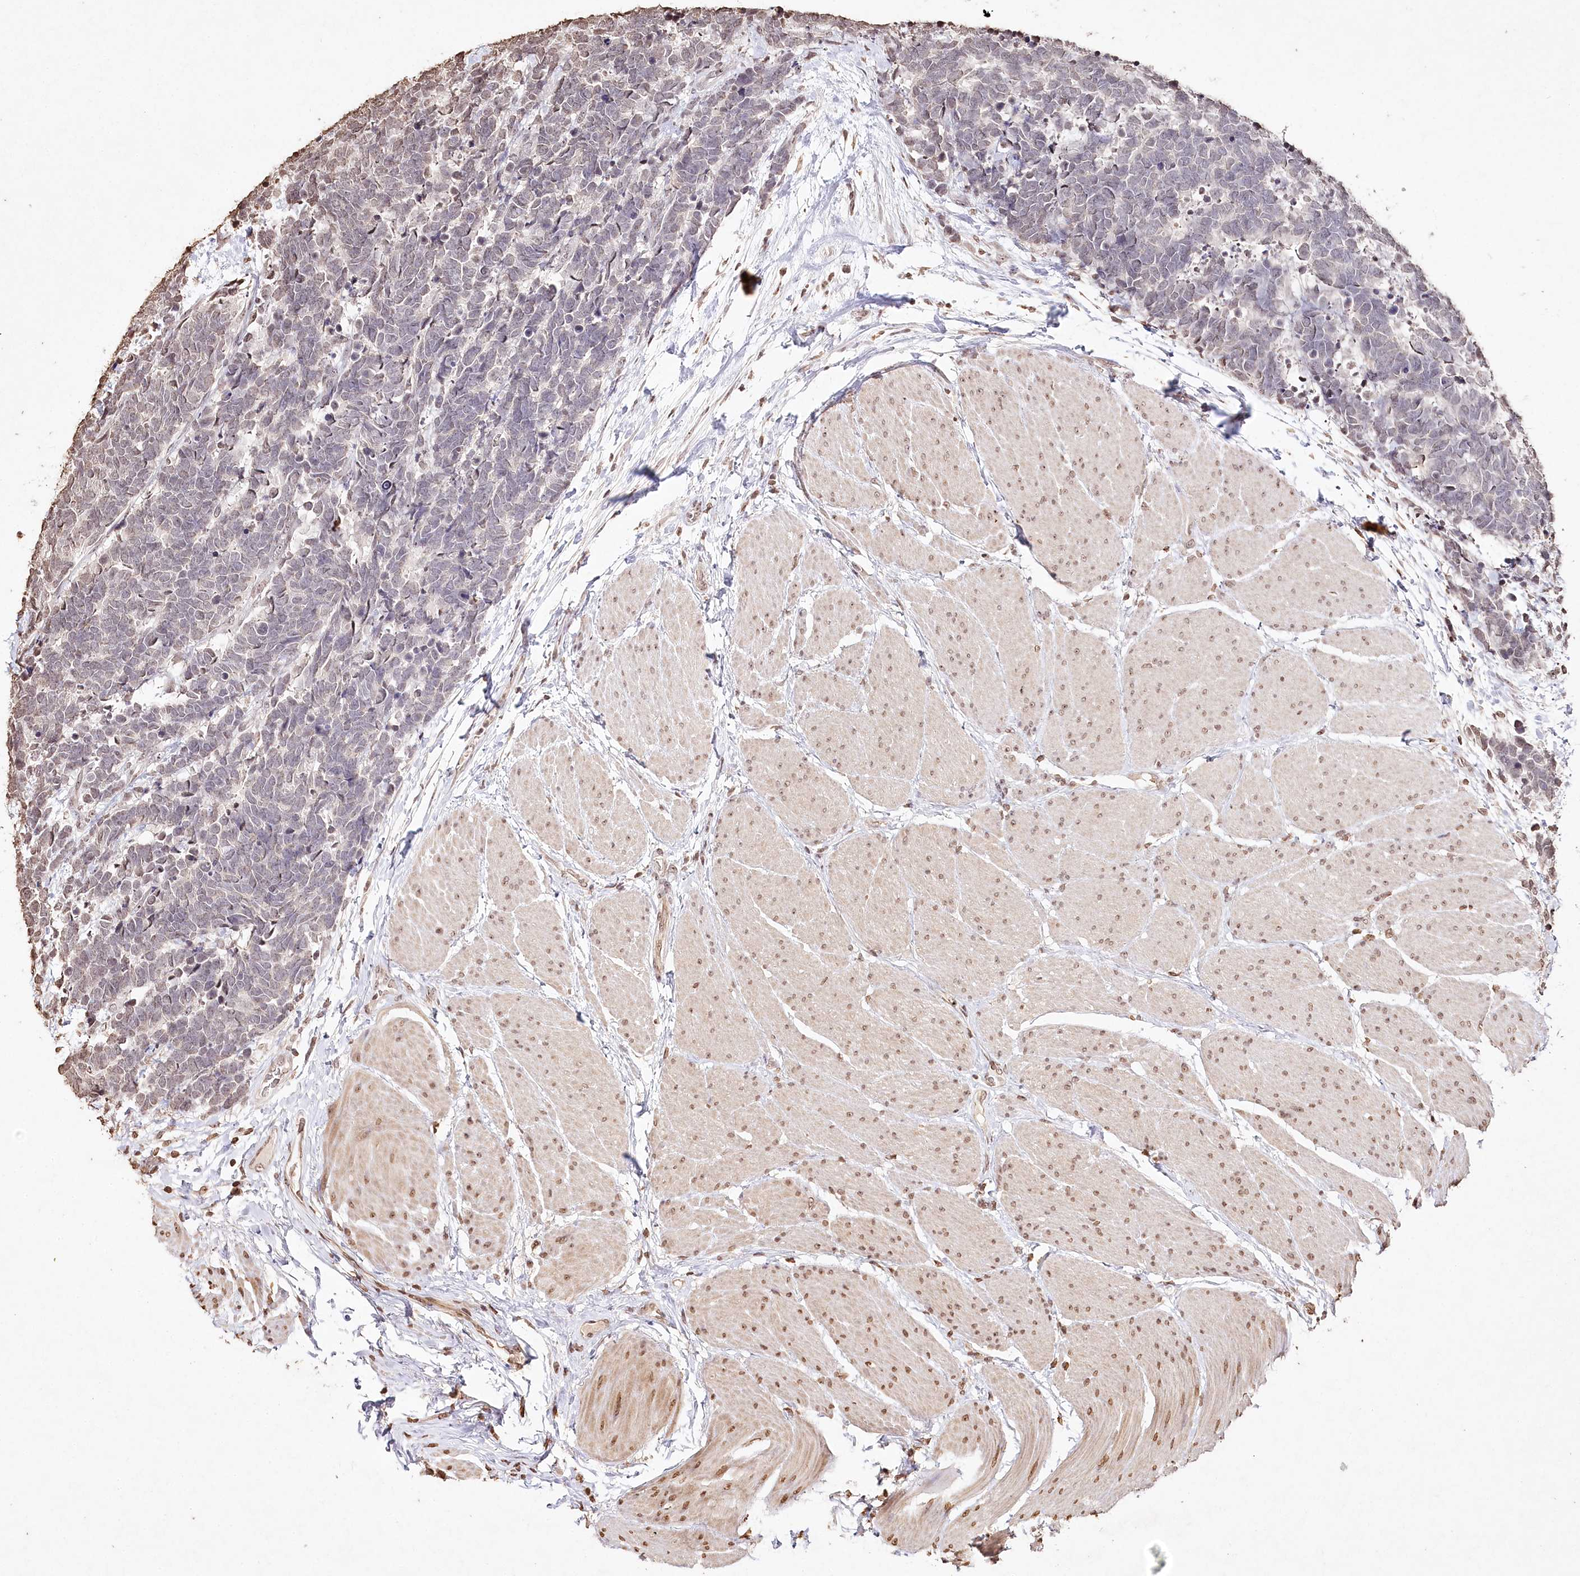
{"staining": {"intensity": "negative", "quantity": "none", "location": "none"}, "tissue": "carcinoid", "cell_type": "Tumor cells", "image_type": "cancer", "snomed": [{"axis": "morphology", "description": "Carcinoma, NOS"}, {"axis": "morphology", "description": "Carcinoid, malignant, NOS"}, {"axis": "topography", "description": "Urinary bladder"}], "caption": "Histopathology image shows no significant protein staining in tumor cells of carcinoid.", "gene": "DMXL1", "patient": {"sex": "male", "age": 57}}